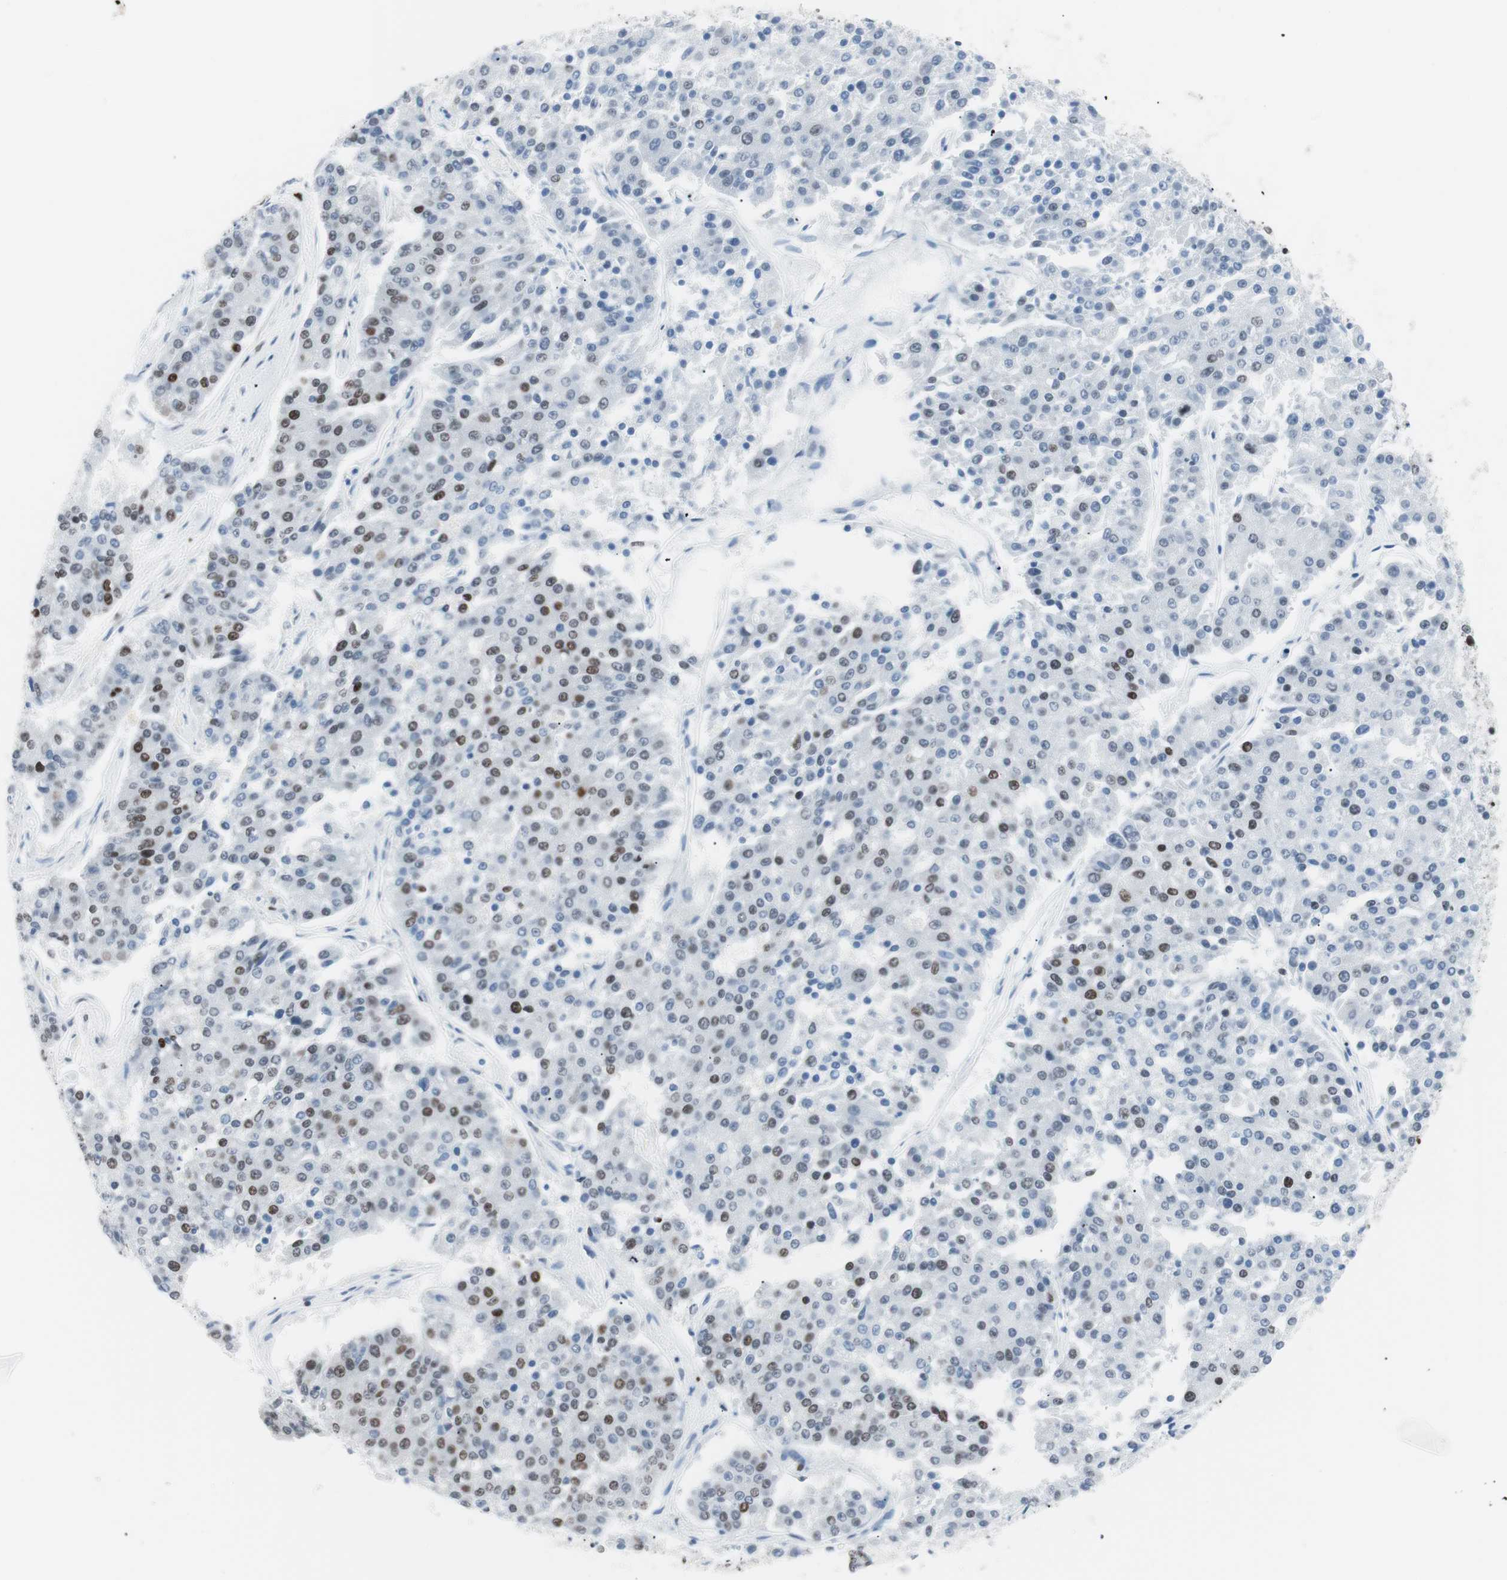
{"staining": {"intensity": "weak", "quantity": "<25%", "location": "nuclear"}, "tissue": "pancreatic cancer", "cell_type": "Tumor cells", "image_type": "cancer", "snomed": [{"axis": "morphology", "description": "Adenocarcinoma, NOS"}, {"axis": "topography", "description": "Pancreas"}], "caption": "Immunohistochemical staining of human pancreatic cancer shows no significant positivity in tumor cells.", "gene": "CEBPB", "patient": {"sex": "male", "age": 50}}